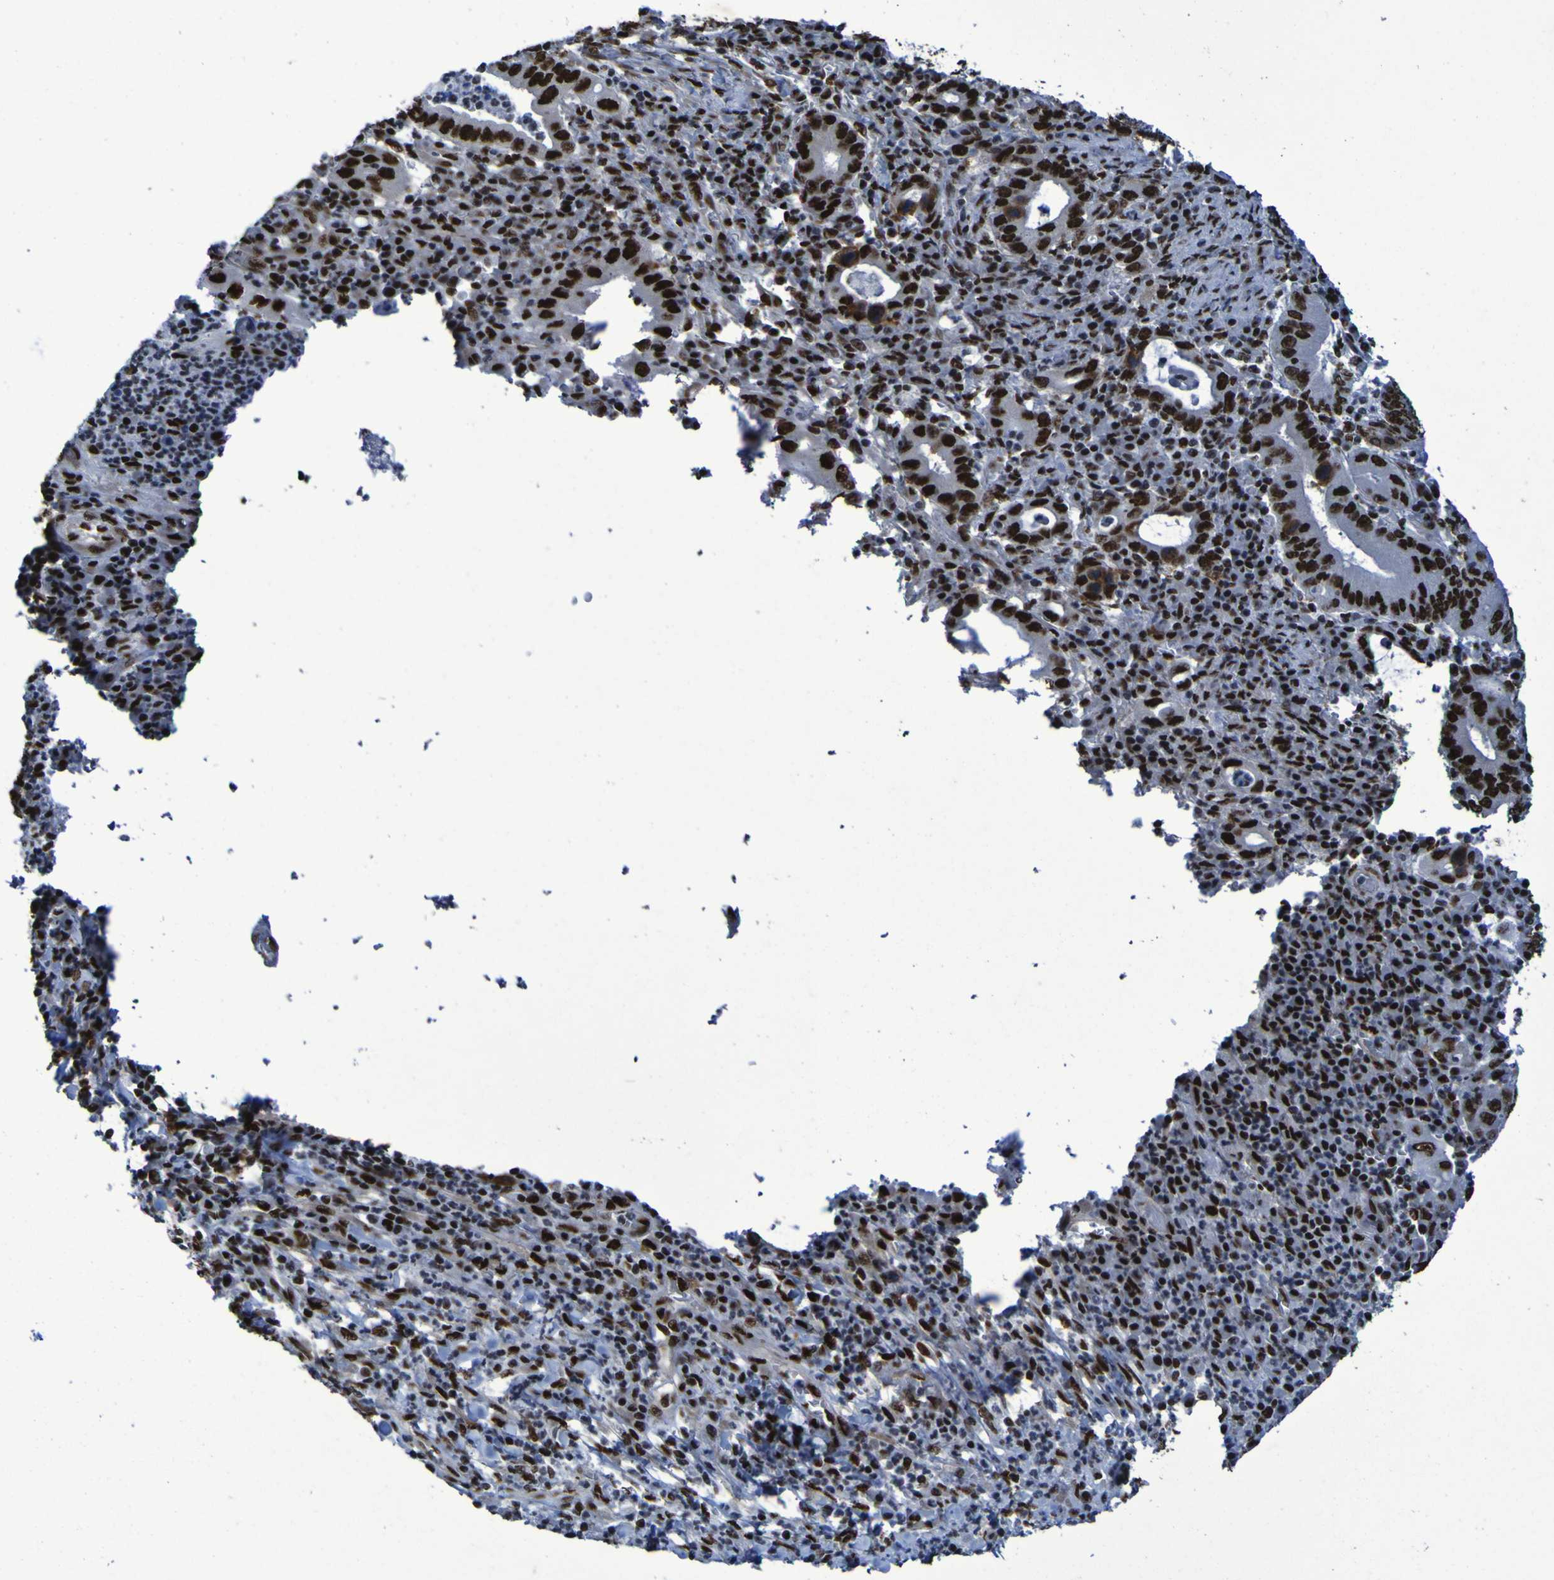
{"staining": {"intensity": "strong", "quantity": ">75%", "location": "nuclear"}, "tissue": "stomach cancer", "cell_type": "Tumor cells", "image_type": "cancer", "snomed": [{"axis": "morphology", "description": "Normal tissue, NOS"}, {"axis": "morphology", "description": "Adenocarcinoma, NOS"}, {"axis": "topography", "description": "Esophagus"}, {"axis": "topography", "description": "Stomach, upper"}, {"axis": "topography", "description": "Peripheral nerve tissue"}], "caption": "Immunohistochemistry image of neoplastic tissue: stomach adenocarcinoma stained using immunohistochemistry displays high levels of strong protein expression localized specifically in the nuclear of tumor cells, appearing as a nuclear brown color.", "gene": "HNRNPR", "patient": {"sex": "male", "age": 62}}